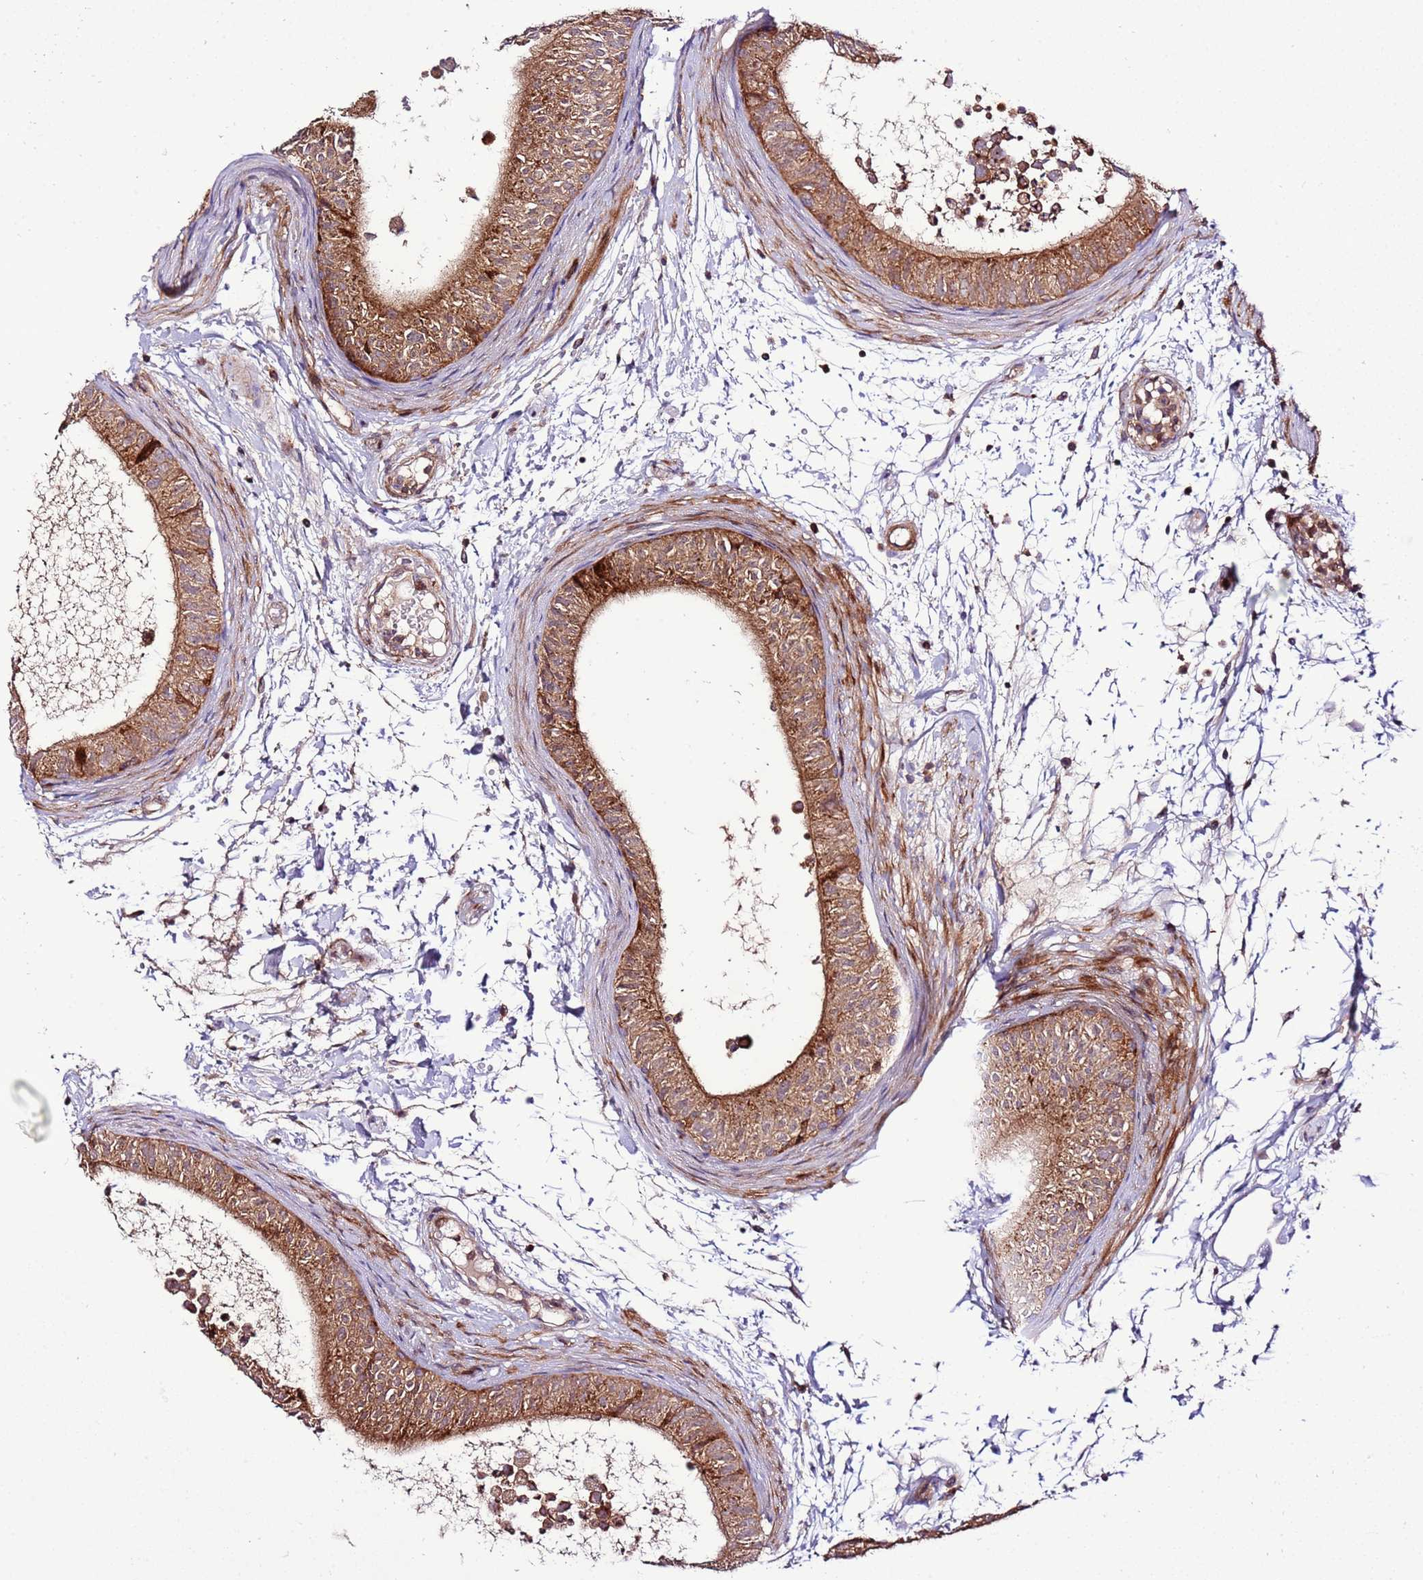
{"staining": {"intensity": "moderate", "quantity": ">75%", "location": "cytoplasmic/membranous"}, "tissue": "epididymis", "cell_type": "Glandular cells", "image_type": "normal", "snomed": [{"axis": "morphology", "description": "Normal tissue, NOS"}, {"axis": "topography", "description": "Epididymis"}], "caption": "This histopathology image shows immunohistochemistry staining of unremarkable epididymis, with medium moderate cytoplasmic/membranous staining in about >75% of glandular cells.", "gene": "ZNF624", "patient": {"sex": "male", "age": 15}}